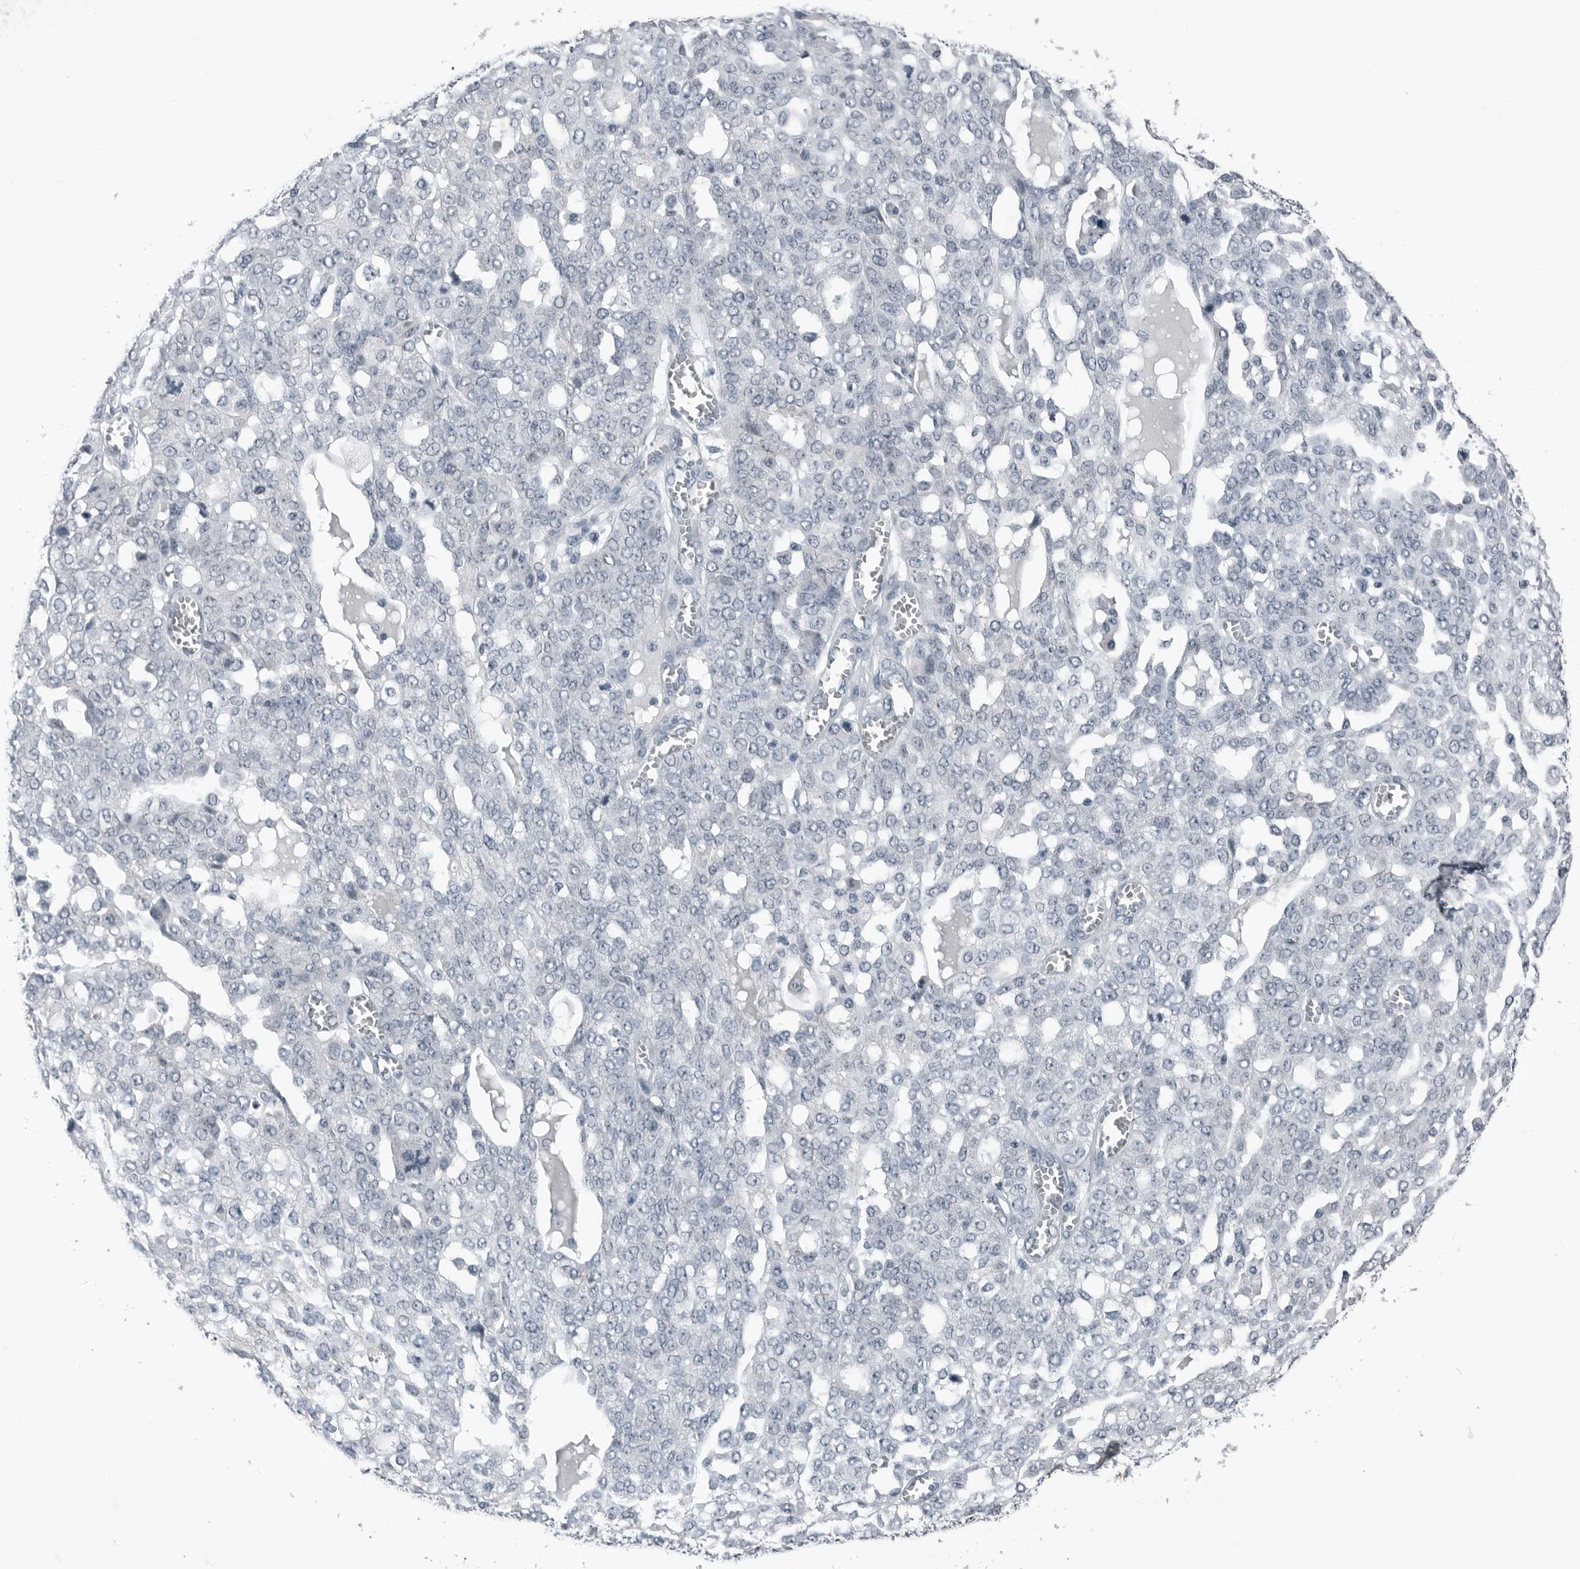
{"staining": {"intensity": "negative", "quantity": "none", "location": "none"}, "tissue": "ovarian cancer", "cell_type": "Tumor cells", "image_type": "cancer", "snomed": [{"axis": "morphology", "description": "Cystadenocarcinoma, serous, NOS"}, {"axis": "topography", "description": "Soft tissue"}, {"axis": "topography", "description": "Ovary"}], "caption": "This image is of serous cystadenocarcinoma (ovarian) stained with immunohistochemistry (IHC) to label a protein in brown with the nuclei are counter-stained blue. There is no staining in tumor cells.", "gene": "SPINK1", "patient": {"sex": "female", "age": 57}}